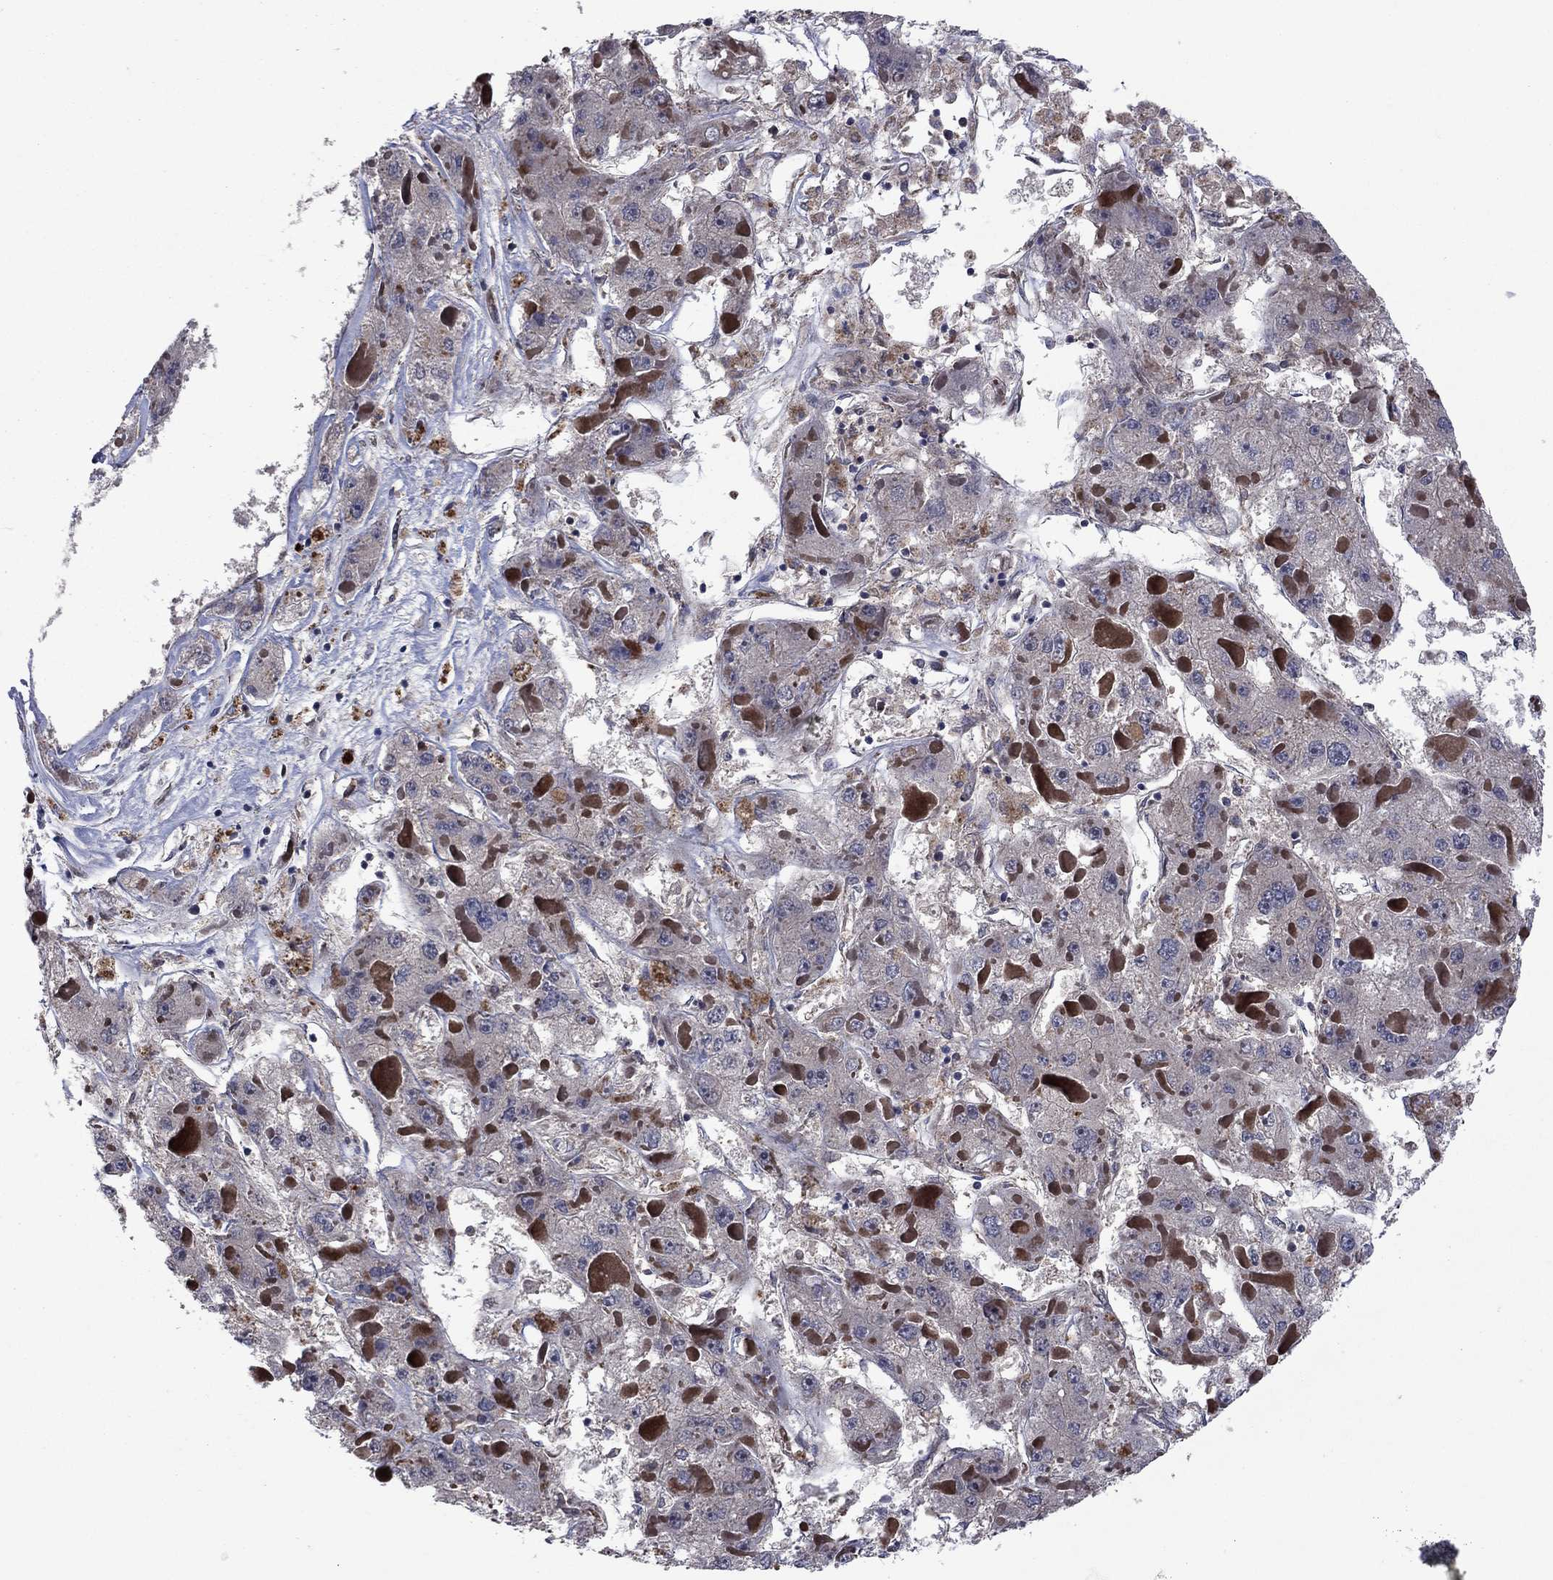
{"staining": {"intensity": "weak", "quantity": "<25%", "location": "cytoplasmic/membranous"}, "tissue": "liver cancer", "cell_type": "Tumor cells", "image_type": "cancer", "snomed": [{"axis": "morphology", "description": "Carcinoma, Hepatocellular, NOS"}, {"axis": "topography", "description": "Liver"}], "caption": "DAB immunohistochemical staining of human liver hepatocellular carcinoma demonstrates no significant staining in tumor cells. (Brightfield microscopy of DAB IHC at high magnification).", "gene": "MEA1", "patient": {"sex": "female", "age": 73}}